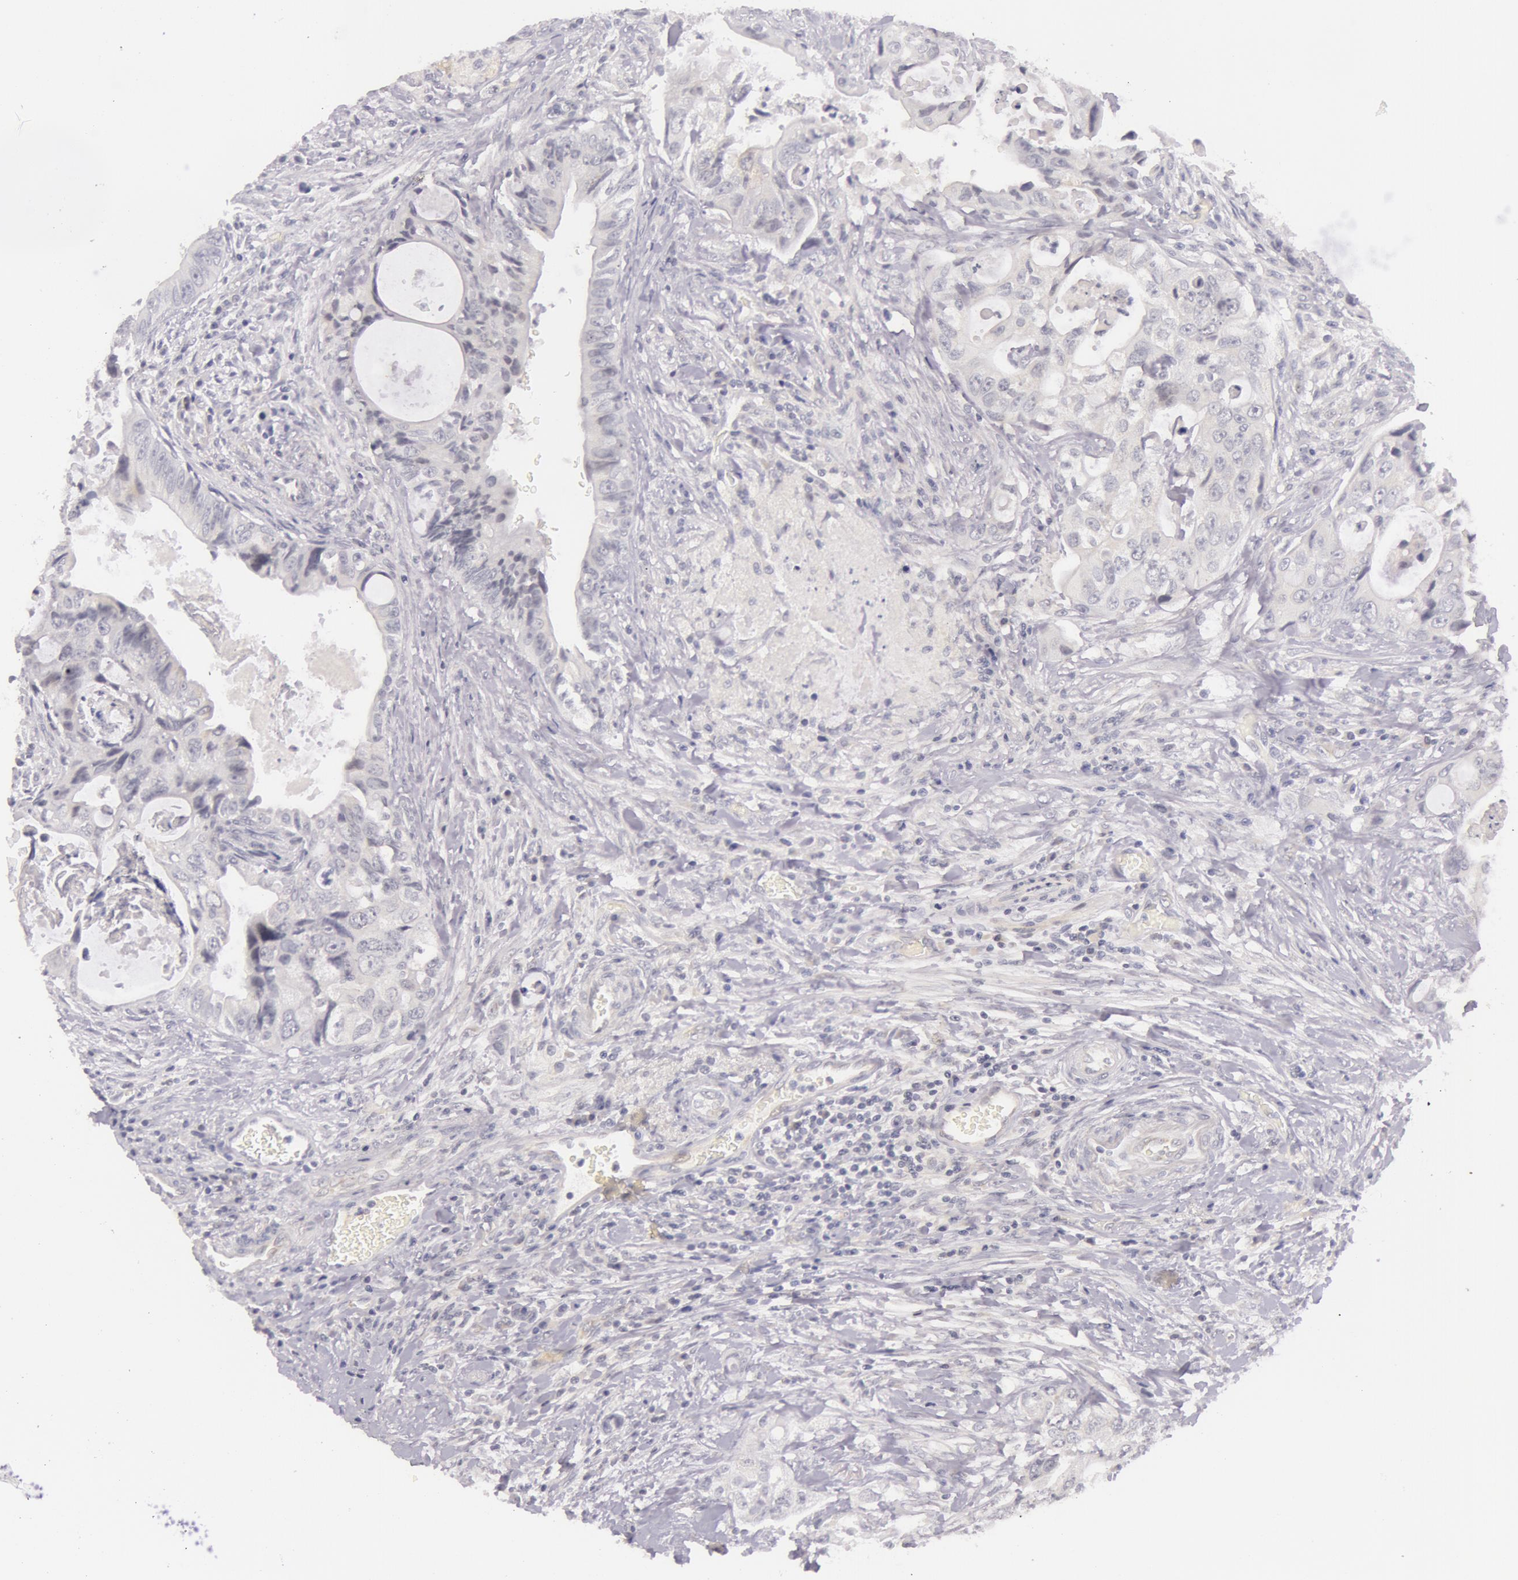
{"staining": {"intensity": "negative", "quantity": "none", "location": "none"}, "tissue": "colorectal cancer", "cell_type": "Tumor cells", "image_type": "cancer", "snomed": [{"axis": "morphology", "description": "Adenocarcinoma, NOS"}, {"axis": "topography", "description": "Rectum"}], "caption": "DAB immunohistochemical staining of adenocarcinoma (colorectal) demonstrates no significant staining in tumor cells.", "gene": "RBMY1F", "patient": {"sex": "female", "age": 57}}